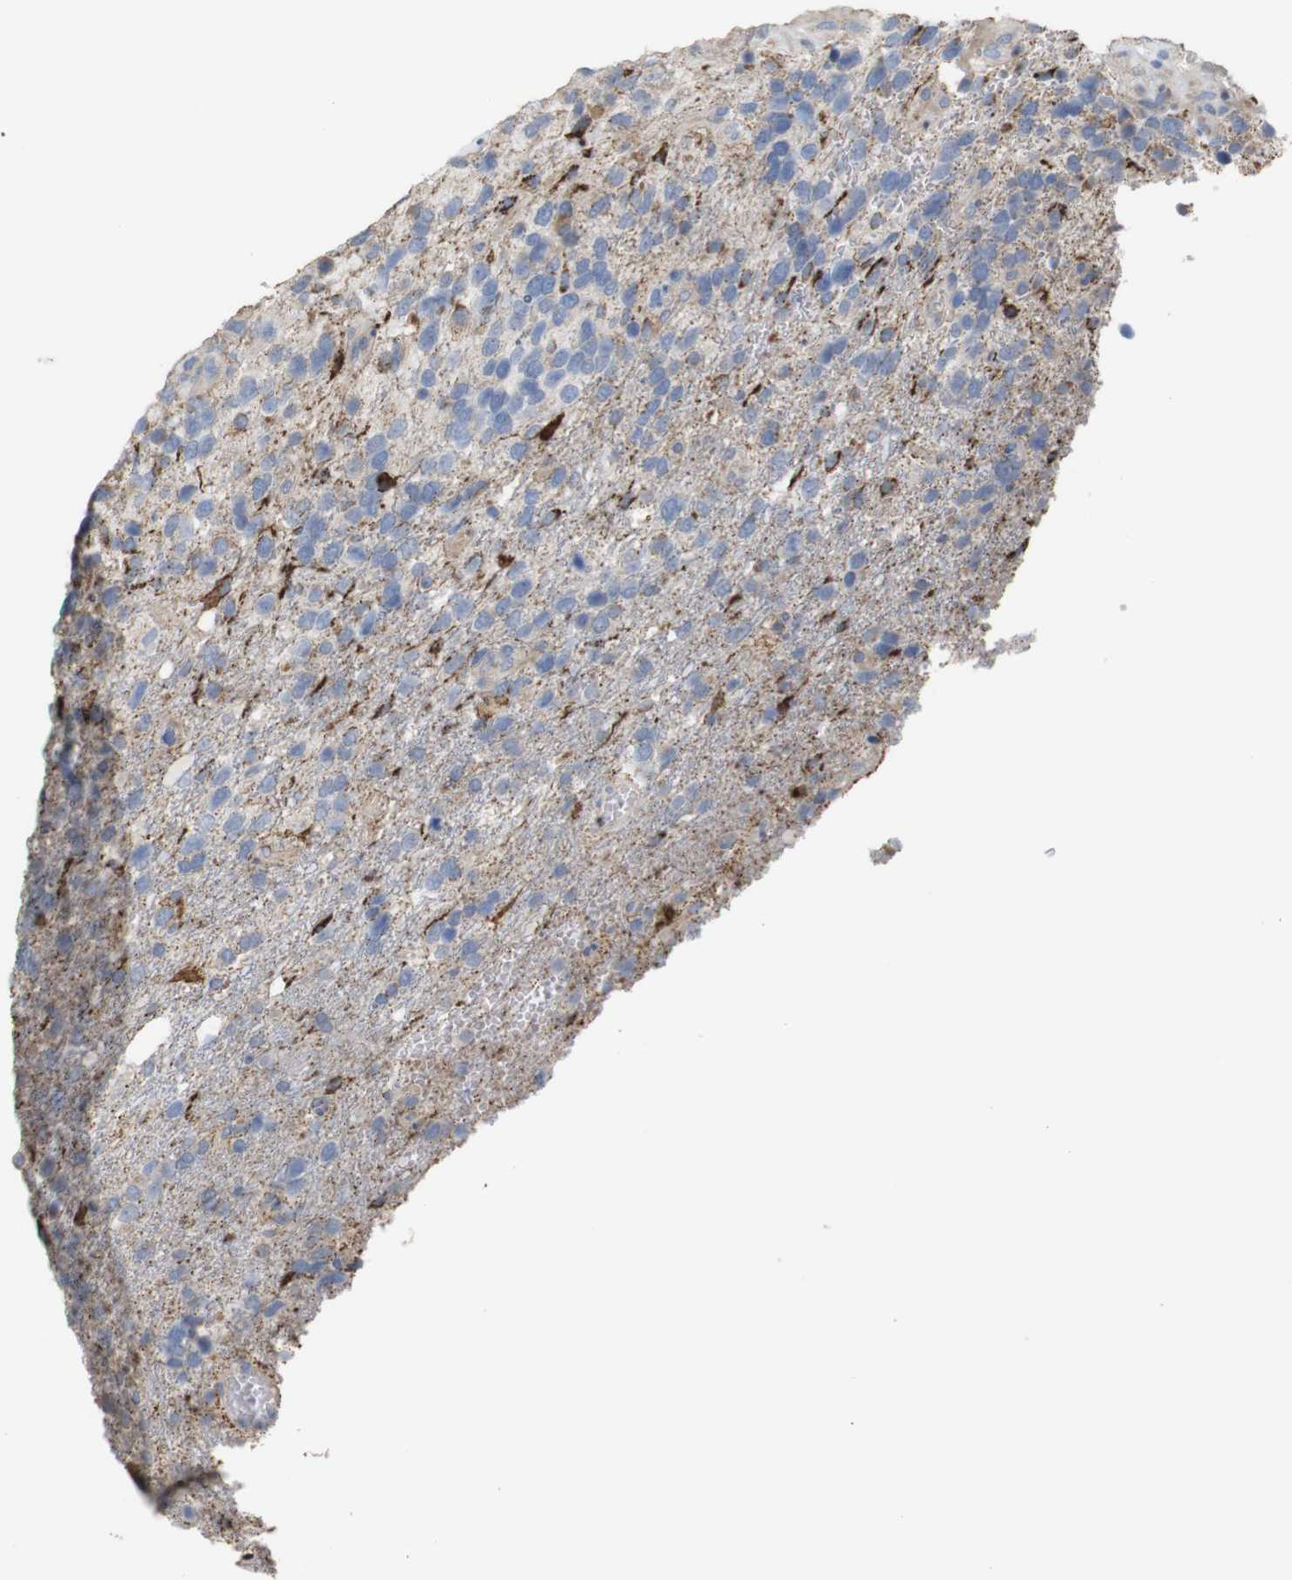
{"staining": {"intensity": "strong", "quantity": "<25%", "location": "cytoplasmic/membranous"}, "tissue": "glioma", "cell_type": "Tumor cells", "image_type": "cancer", "snomed": [{"axis": "morphology", "description": "Glioma, malignant, High grade"}, {"axis": "topography", "description": "Brain"}], "caption": "Immunohistochemical staining of malignant glioma (high-grade) demonstrates medium levels of strong cytoplasmic/membranous expression in about <25% of tumor cells.", "gene": "PTPRR", "patient": {"sex": "female", "age": 58}}